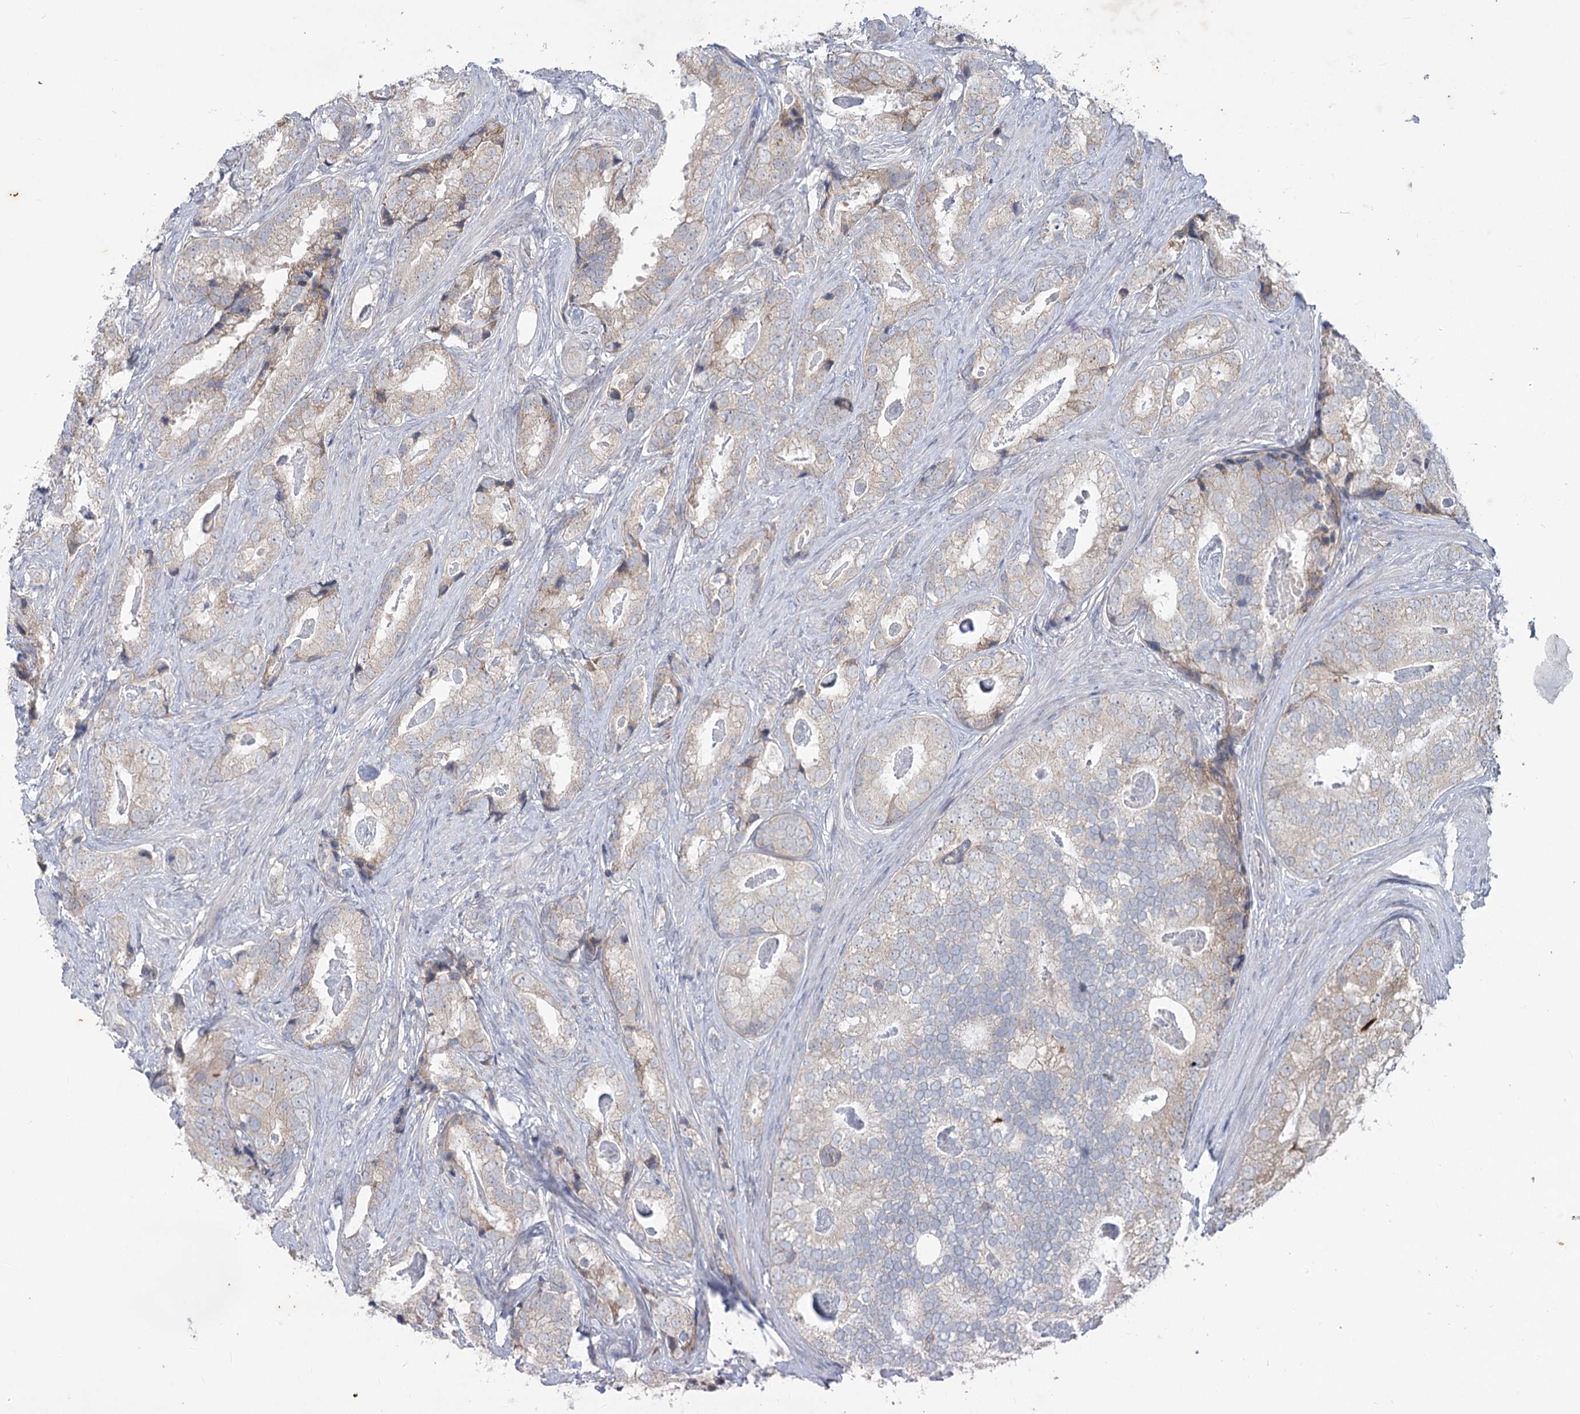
{"staining": {"intensity": "weak", "quantity": "25%-75%", "location": "cytoplasmic/membranous"}, "tissue": "prostate cancer", "cell_type": "Tumor cells", "image_type": "cancer", "snomed": [{"axis": "morphology", "description": "Adenocarcinoma, Low grade"}, {"axis": "topography", "description": "Prostate"}], "caption": "Protein staining of low-grade adenocarcinoma (prostate) tissue reveals weak cytoplasmic/membranous expression in about 25%-75% of tumor cells.", "gene": "PLA2G12A", "patient": {"sex": "male", "age": 71}}